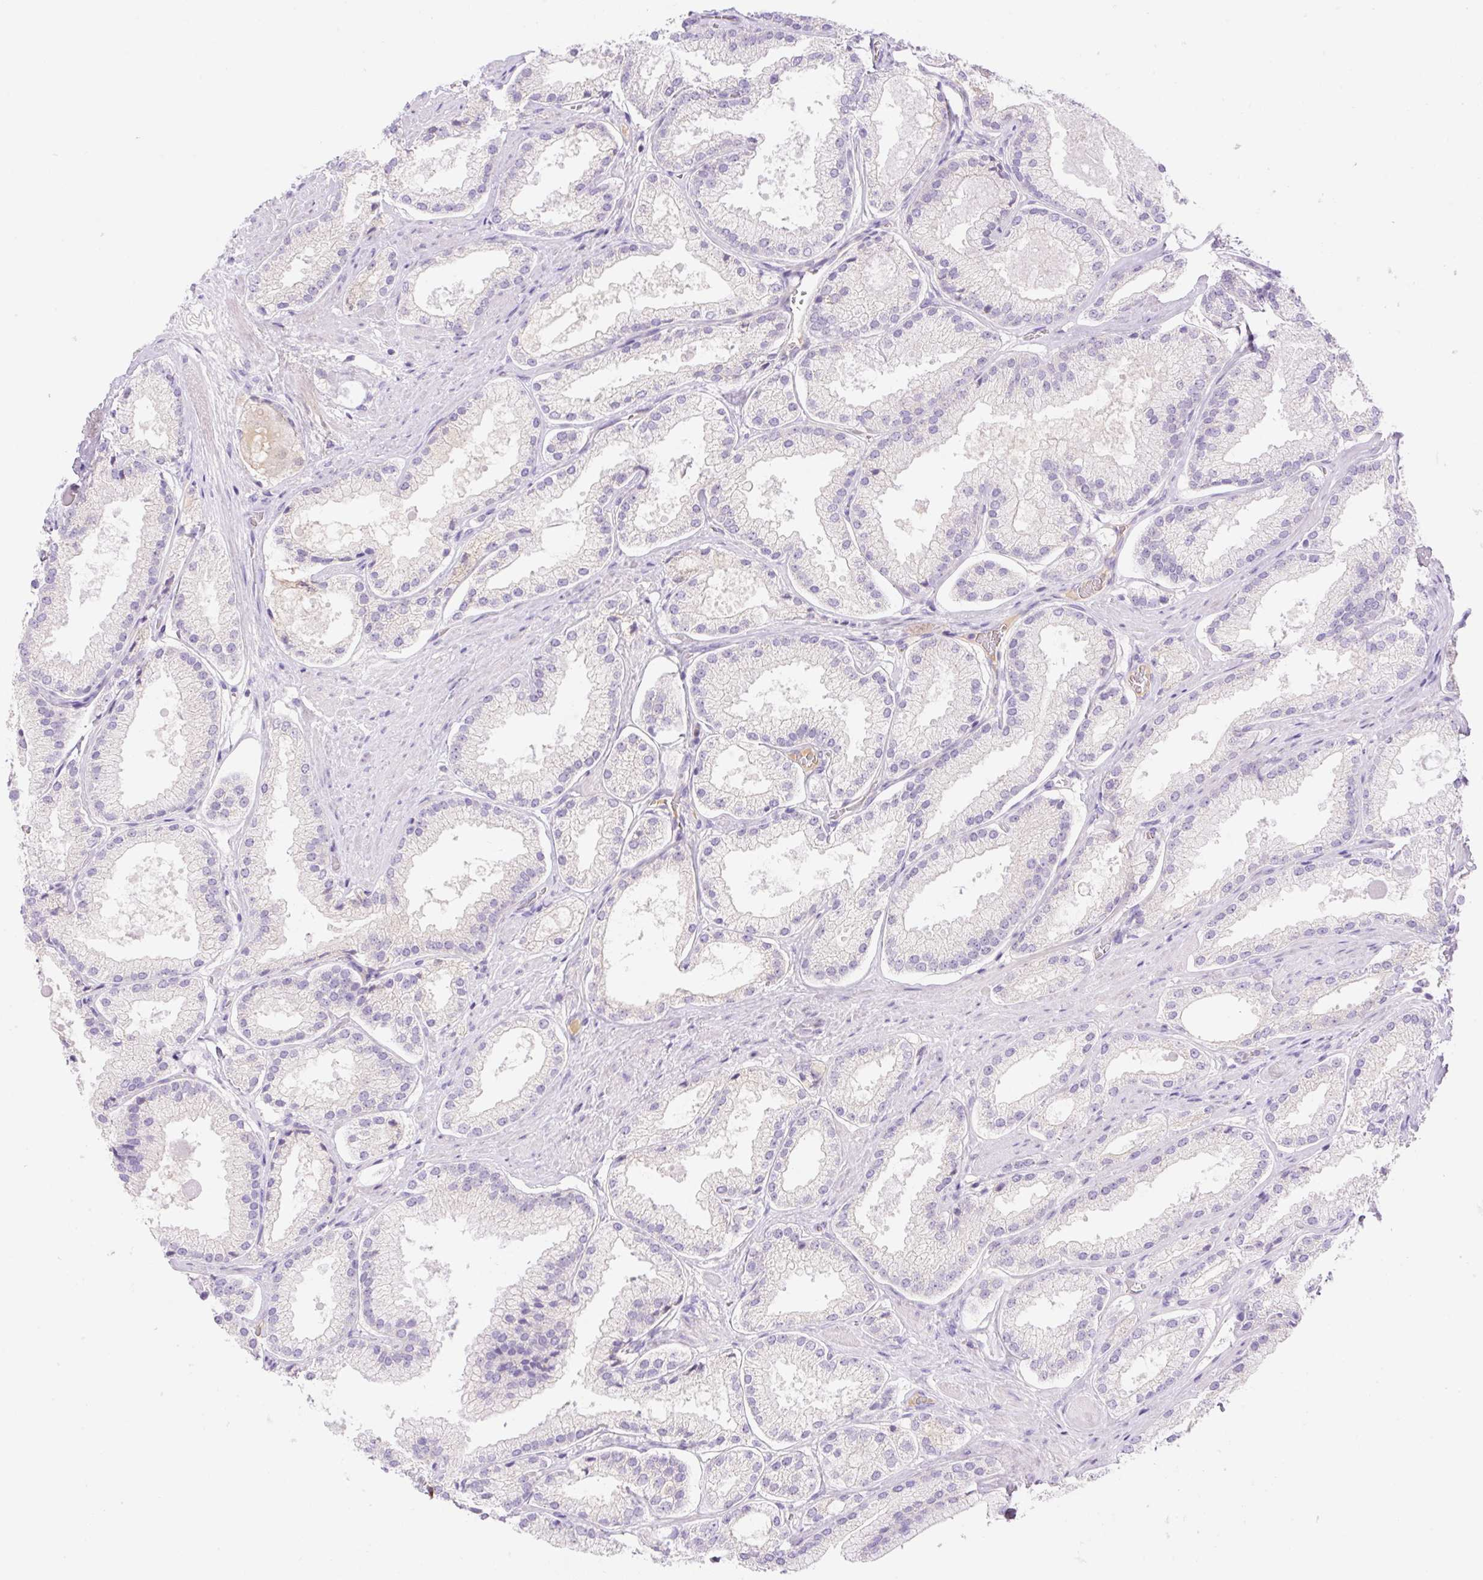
{"staining": {"intensity": "negative", "quantity": "none", "location": "none"}, "tissue": "prostate cancer", "cell_type": "Tumor cells", "image_type": "cancer", "snomed": [{"axis": "morphology", "description": "Adenocarcinoma, High grade"}, {"axis": "topography", "description": "Prostate"}], "caption": "Human prostate cancer stained for a protein using immunohistochemistry displays no expression in tumor cells.", "gene": "DENND5A", "patient": {"sex": "male", "age": 68}}